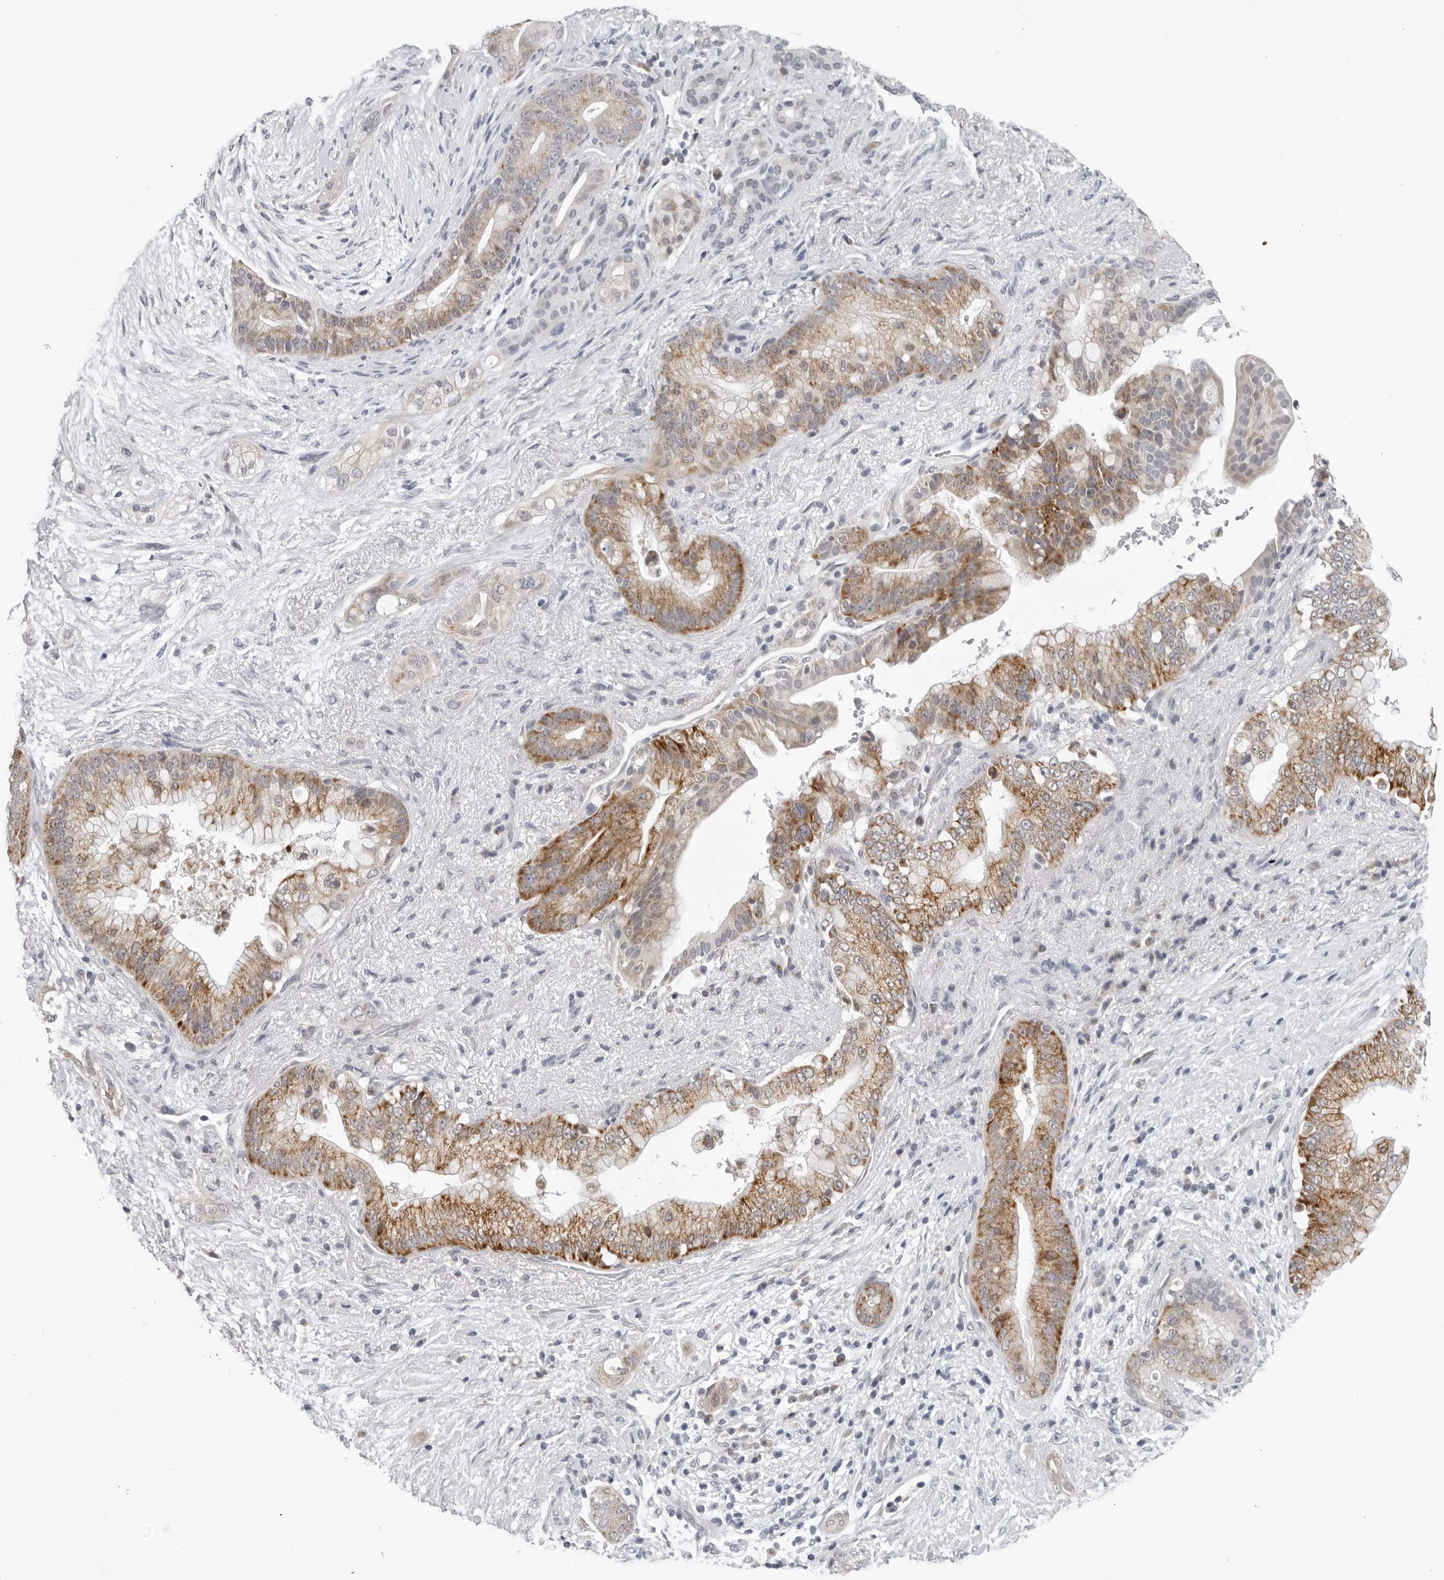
{"staining": {"intensity": "moderate", "quantity": "25%-75%", "location": "cytoplasmic/membranous"}, "tissue": "pancreatic cancer", "cell_type": "Tumor cells", "image_type": "cancer", "snomed": [{"axis": "morphology", "description": "Adenocarcinoma, NOS"}, {"axis": "topography", "description": "Pancreas"}], "caption": "Protein staining of pancreatic cancer (adenocarcinoma) tissue displays moderate cytoplasmic/membranous staining in approximately 25%-75% of tumor cells.", "gene": "CPT2", "patient": {"sex": "male", "age": 53}}